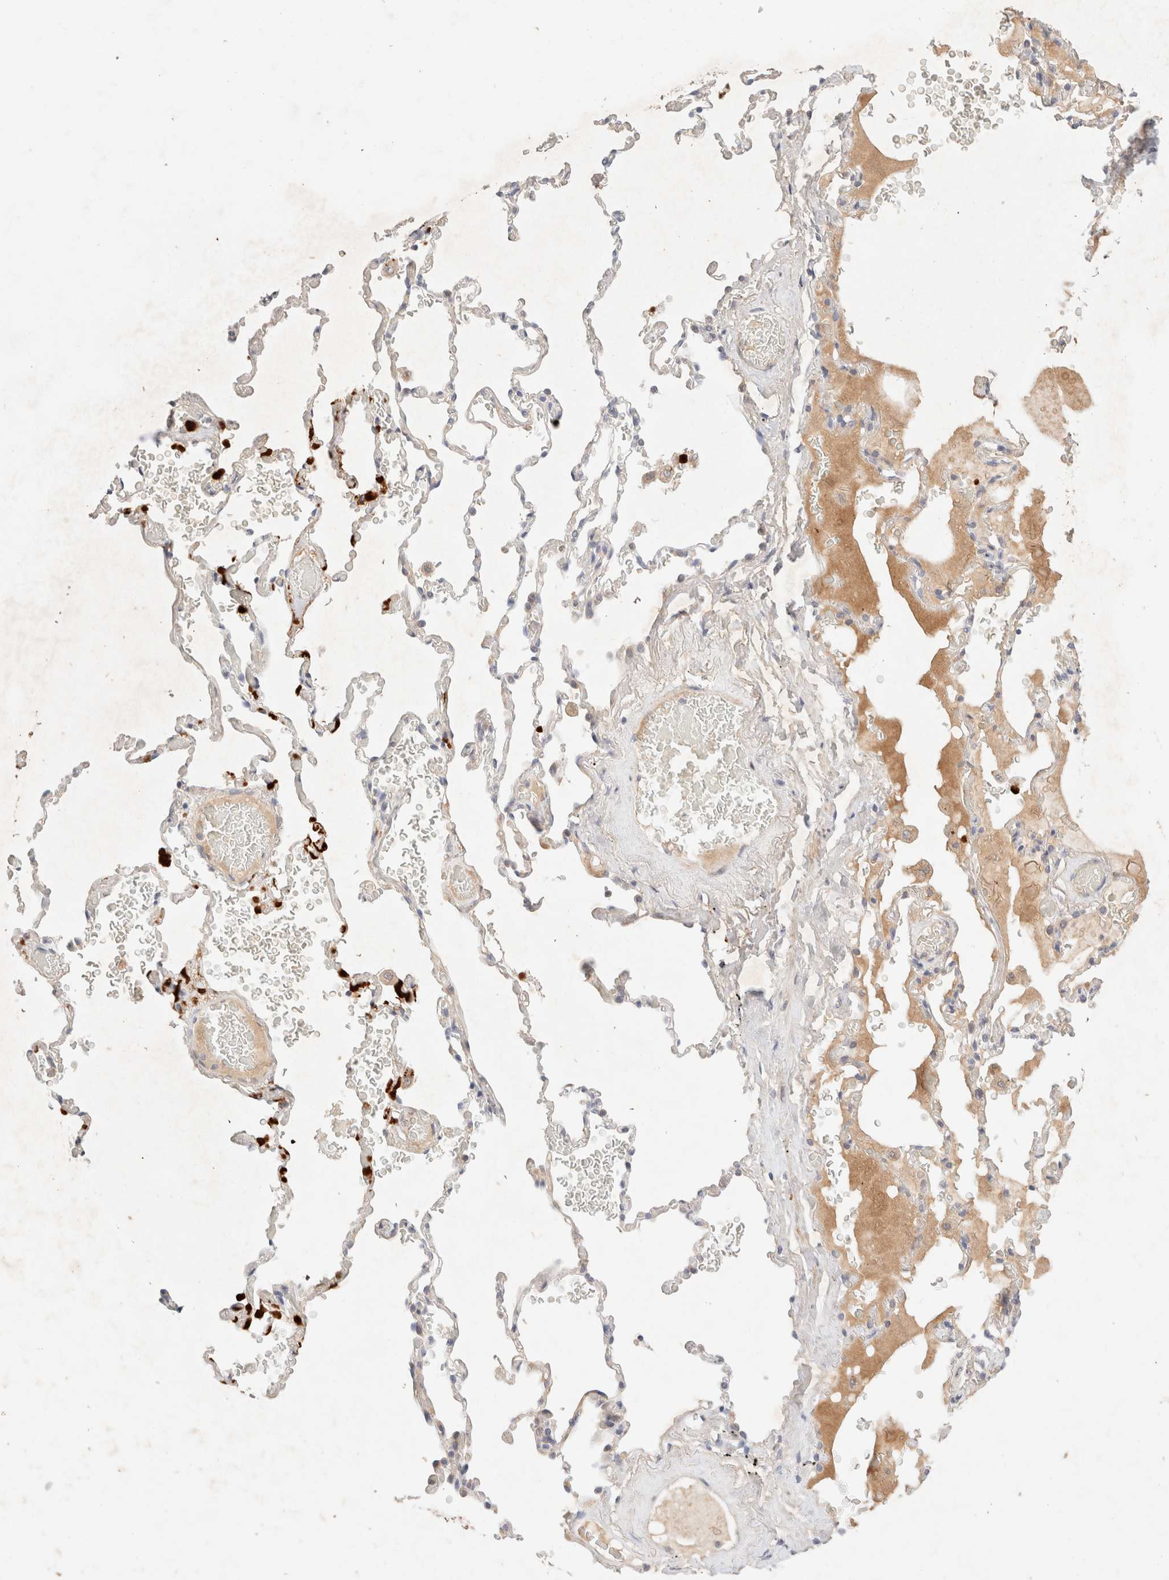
{"staining": {"intensity": "negative", "quantity": "none", "location": "none"}, "tissue": "adipose tissue", "cell_type": "Adipocytes", "image_type": "normal", "snomed": [{"axis": "morphology", "description": "Normal tissue, NOS"}, {"axis": "topography", "description": "Cartilage tissue"}, {"axis": "topography", "description": "Lung"}], "caption": "Adipocytes show no significant protein positivity in unremarkable adipose tissue. (Stains: DAB (3,3'-diaminobenzidine) immunohistochemistry with hematoxylin counter stain, Microscopy: brightfield microscopy at high magnification).", "gene": "SNTB1", "patient": {"sex": "female", "age": 77}}